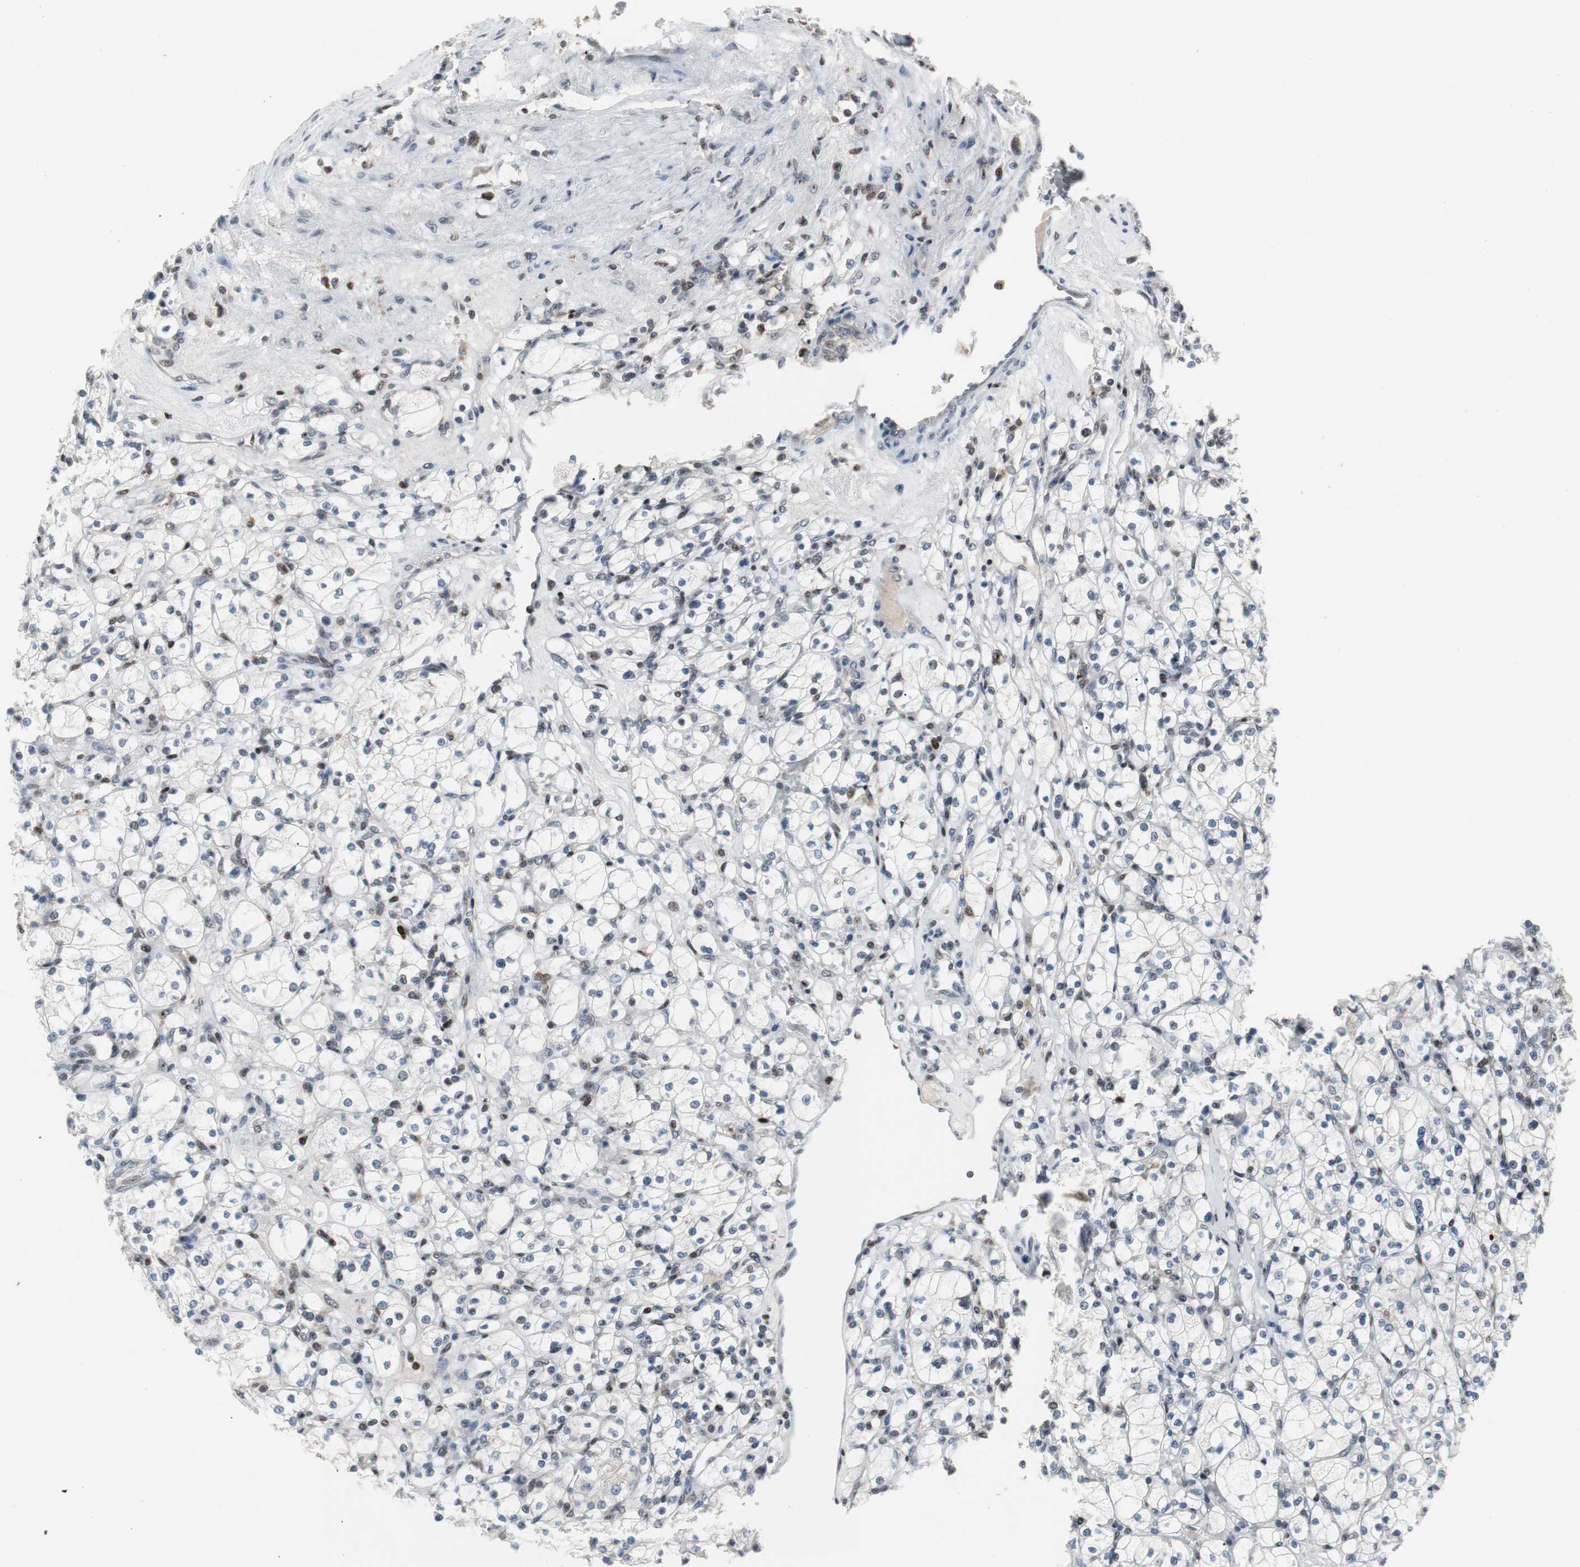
{"staining": {"intensity": "negative", "quantity": "none", "location": "none"}, "tissue": "renal cancer", "cell_type": "Tumor cells", "image_type": "cancer", "snomed": [{"axis": "morphology", "description": "Adenocarcinoma, NOS"}, {"axis": "topography", "description": "Kidney"}], "caption": "Immunohistochemical staining of adenocarcinoma (renal) demonstrates no significant expression in tumor cells.", "gene": "GRK2", "patient": {"sex": "female", "age": 83}}